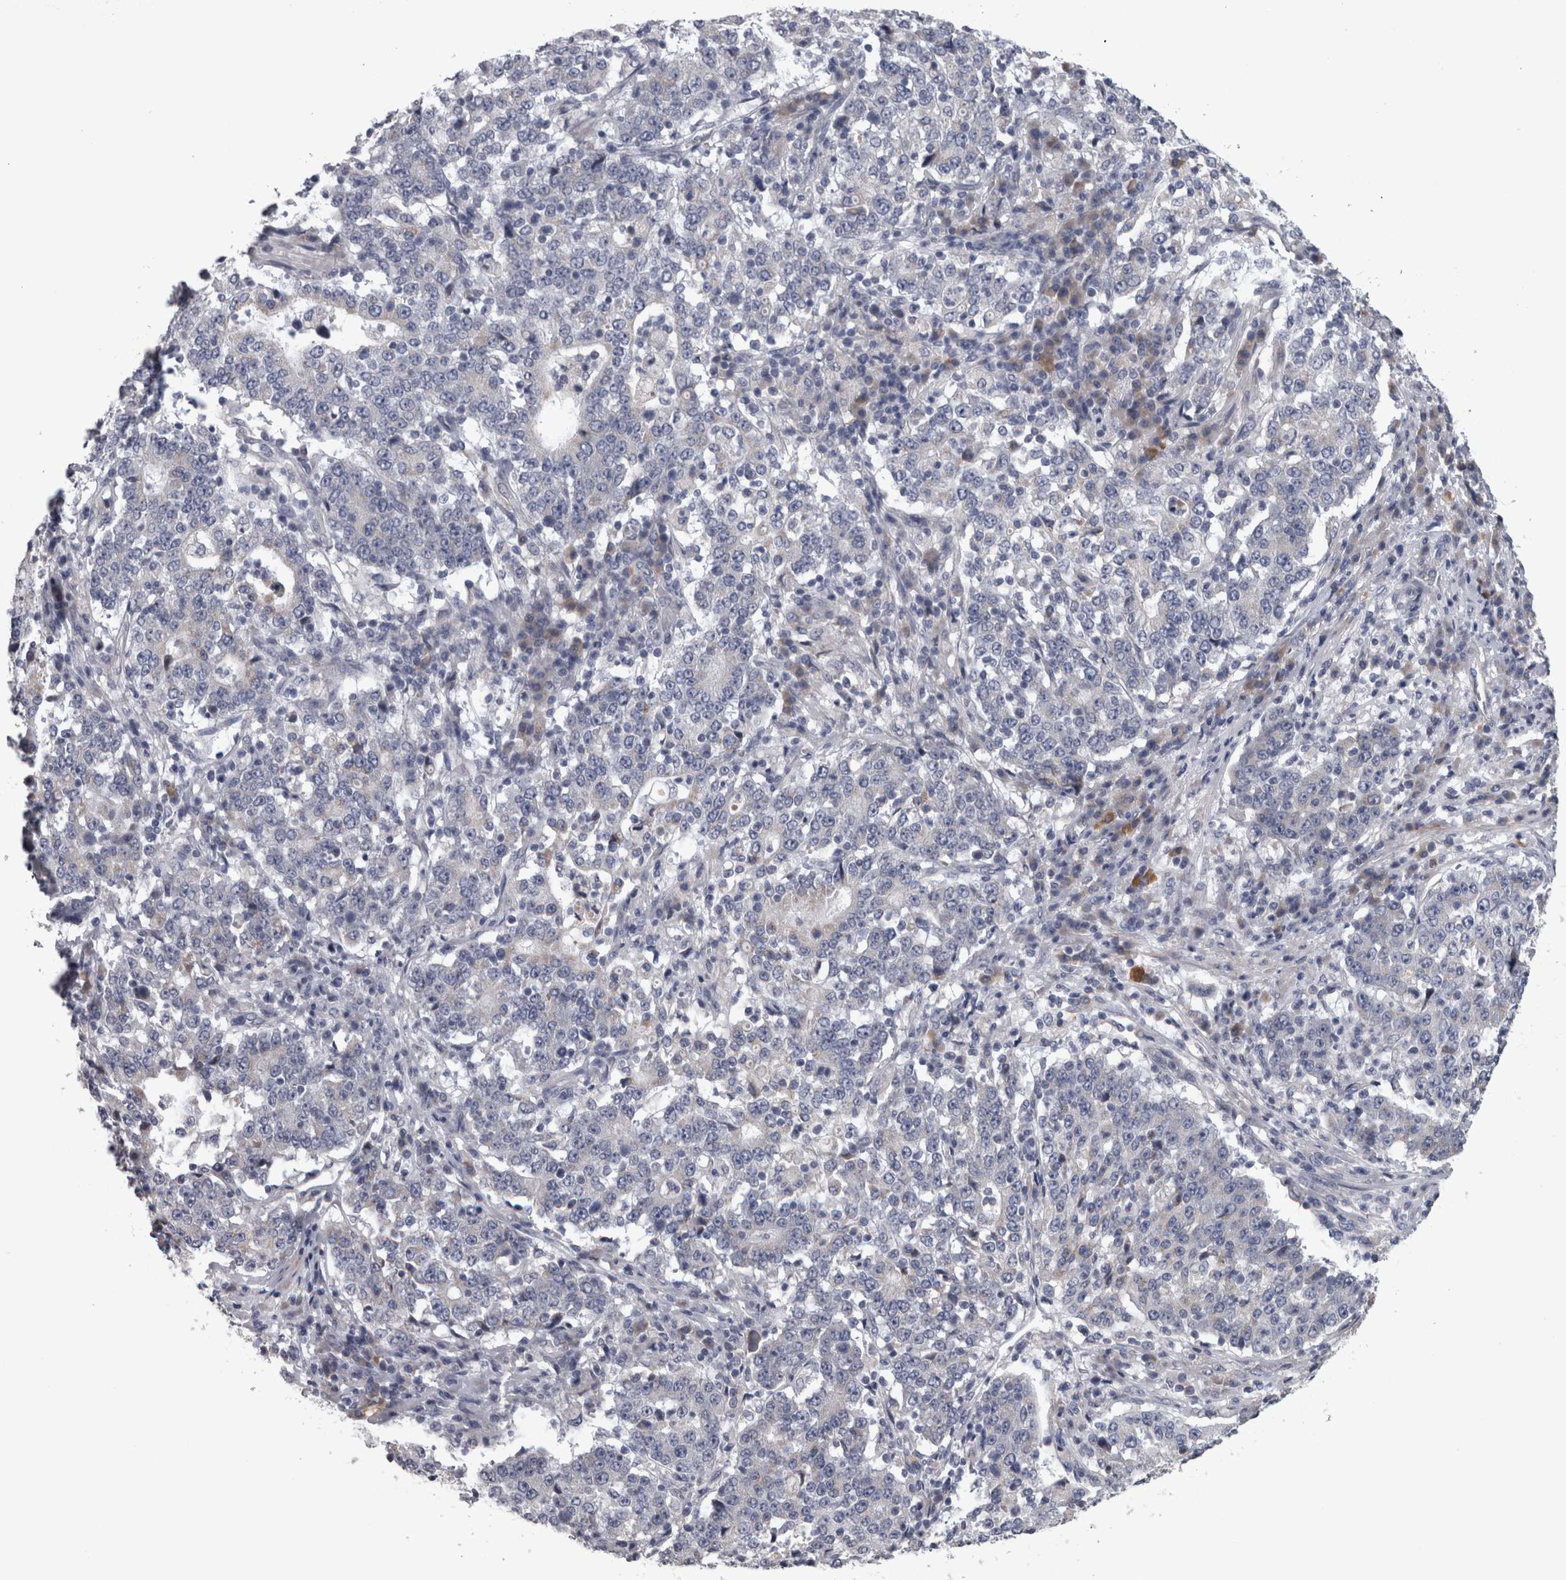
{"staining": {"intensity": "negative", "quantity": "none", "location": "none"}, "tissue": "stomach cancer", "cell_type": "Tumor cells", "image_type": "cancer", "snomed": [{"axis": "morphology", "description": "Adenocarcinoma, NOS"}, {"axis": "topography", "description": "Stomach"}], "caption": "This is an immunohistochemistry (IHC) image of adenocarcinoma (stomach). There is no staining in tumor cells.", "gene": "DBT", "patient": {"sex": "male", "age": 59}}